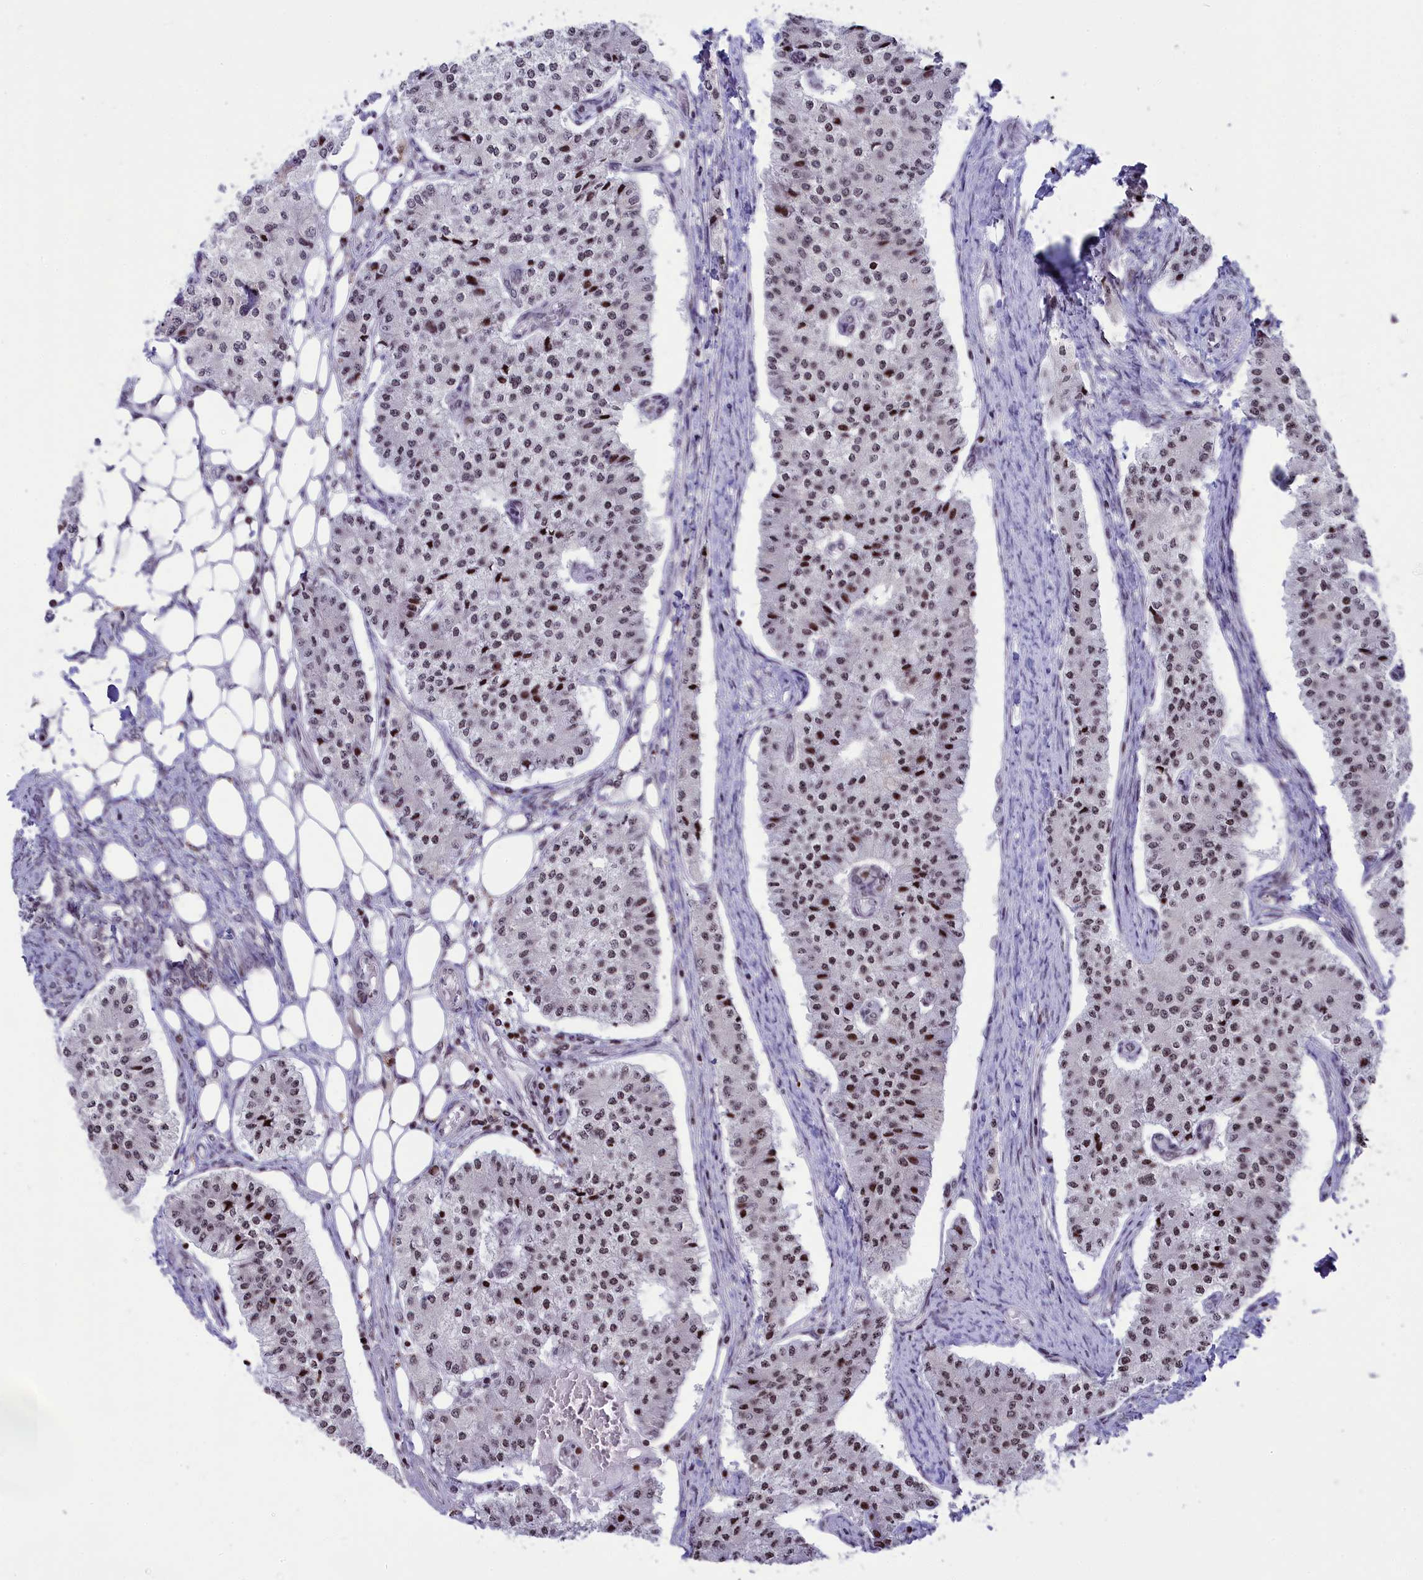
{"staining": {"intensity": "moderate", "quantity": ">75%", "location": "nuclear"}, "tissue": "carcinoid", "cell_type": "Tumor cells", "image_type": "cancer", "snomed": [{"axis": "morphology", "description": "Carcinoid, malignant, NOS"}, {"axis": "topography", "description": "Colon"}], "caption": "DAB (3,3'-diaminobenzidine) immunohistochemical staining of carcinoid shows moderate nuclear protein staining in approximately >75% of tumor cells.", "gene": "TET2", "patient": {"sex": "female", "age": 52}}